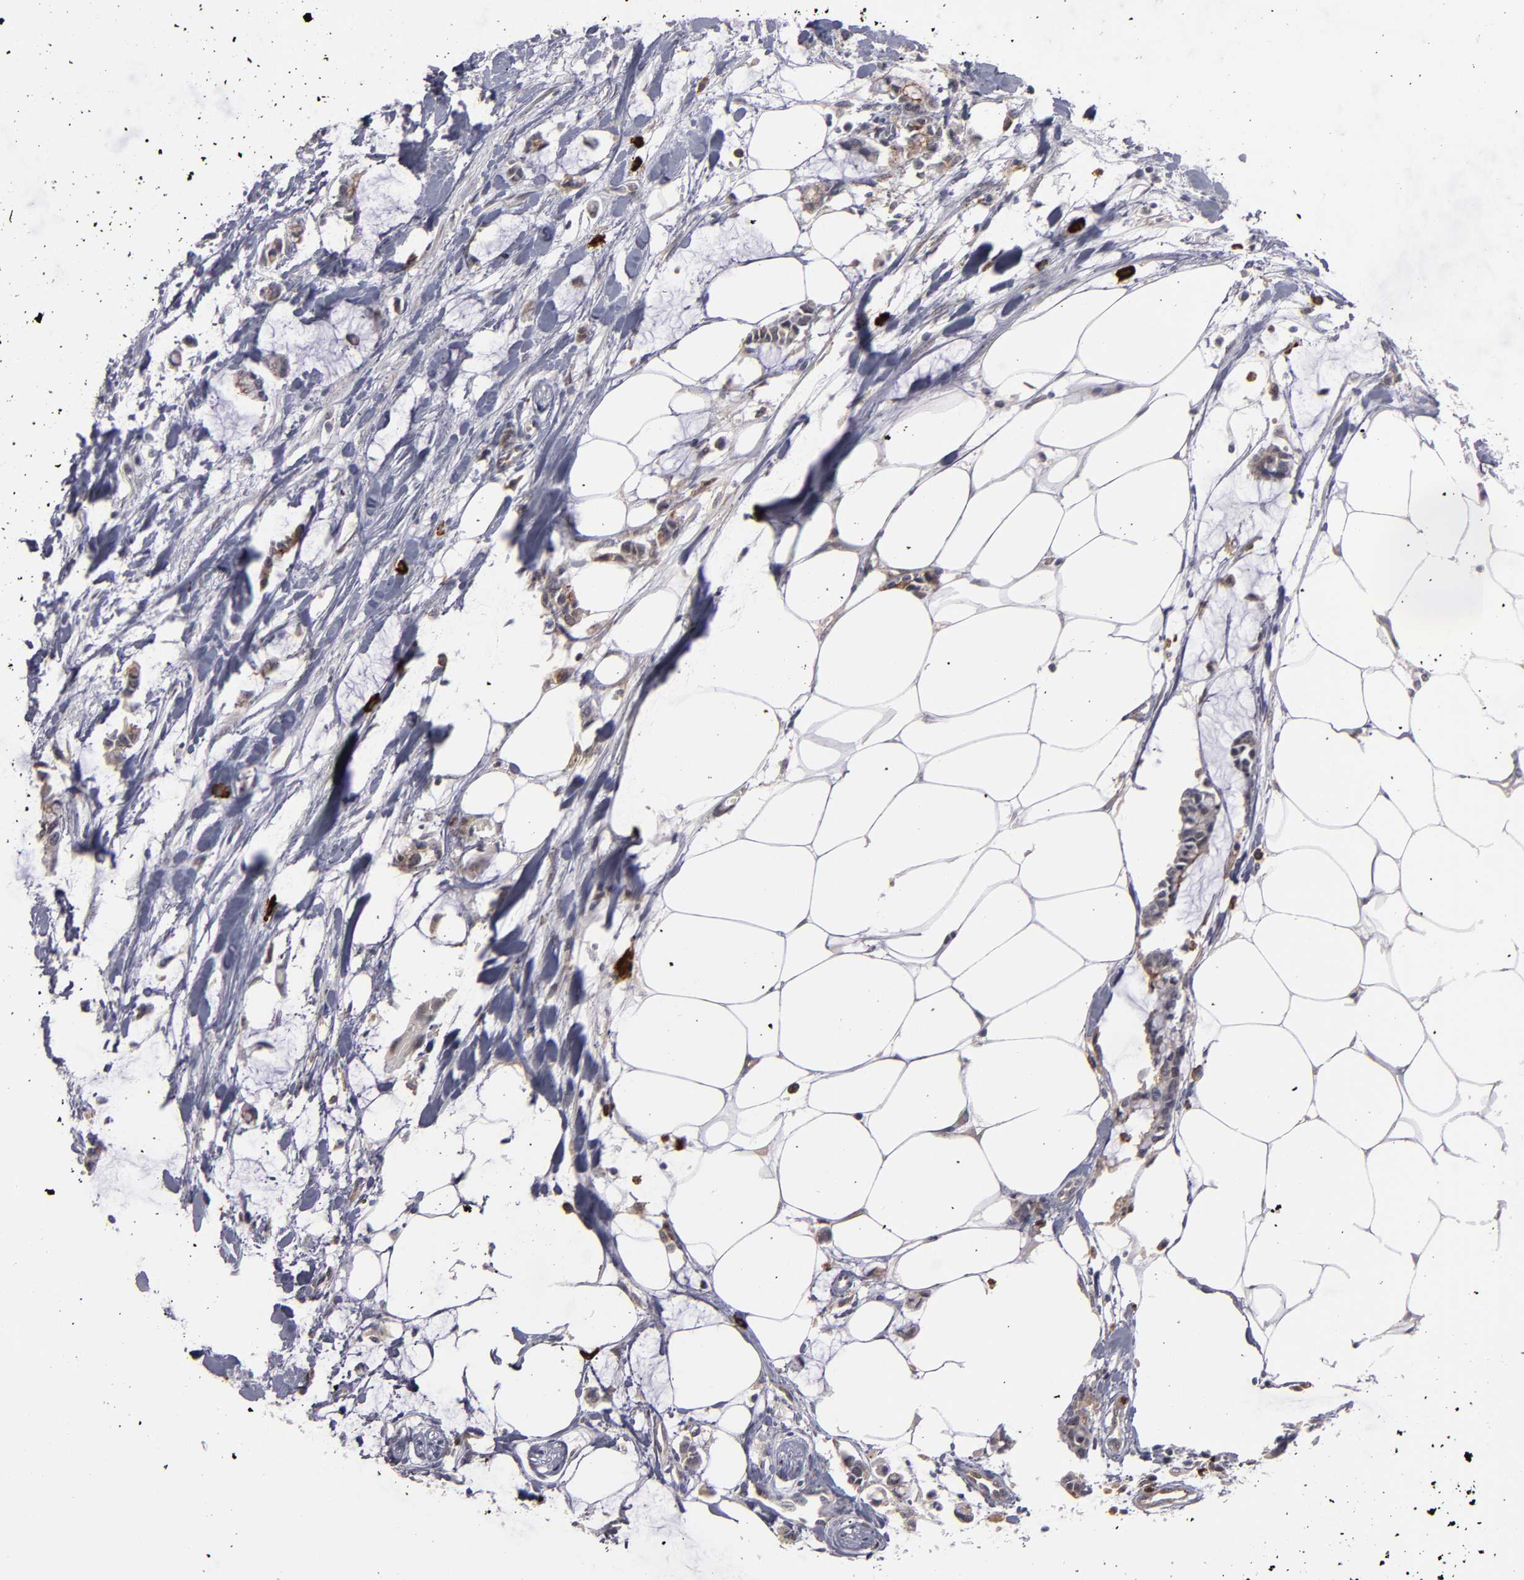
{"staining": {"intensity": "weak", "quantity": "25%-75%", "location": "cytoplasmic/membranous"}, "tissue": "colorectal cancer", "cell_type": "Tumor cells", "image_type": "cancer", "snomed": [{"axis": "morphology", "description": "Normal tissue, NOS"}, {"axis": "morphology", "description": "Adenocarcinoma, NOS"}, {"axis": "topography", "description": "Colon"}, {"axis": "topography", "description": "Peripheral nerve tissue"}], "caption": "Immunohistochemistry (DAB (3,3'-diaminobenzidine)) staining of adenocarcinoma (colorectal) exhibits weak cytoplasmic/membranous protein staining in approximately 25%-75% of tumor cells. The staining was performed using DAB (3,3'-diaminobenzidine) to visualize the protein expression in brown, while the nuclei were stained in blue with hematoxylin (Magnification: 20x).", "gene": "STX3", "patient": {"sex": "male", "age": 14}}